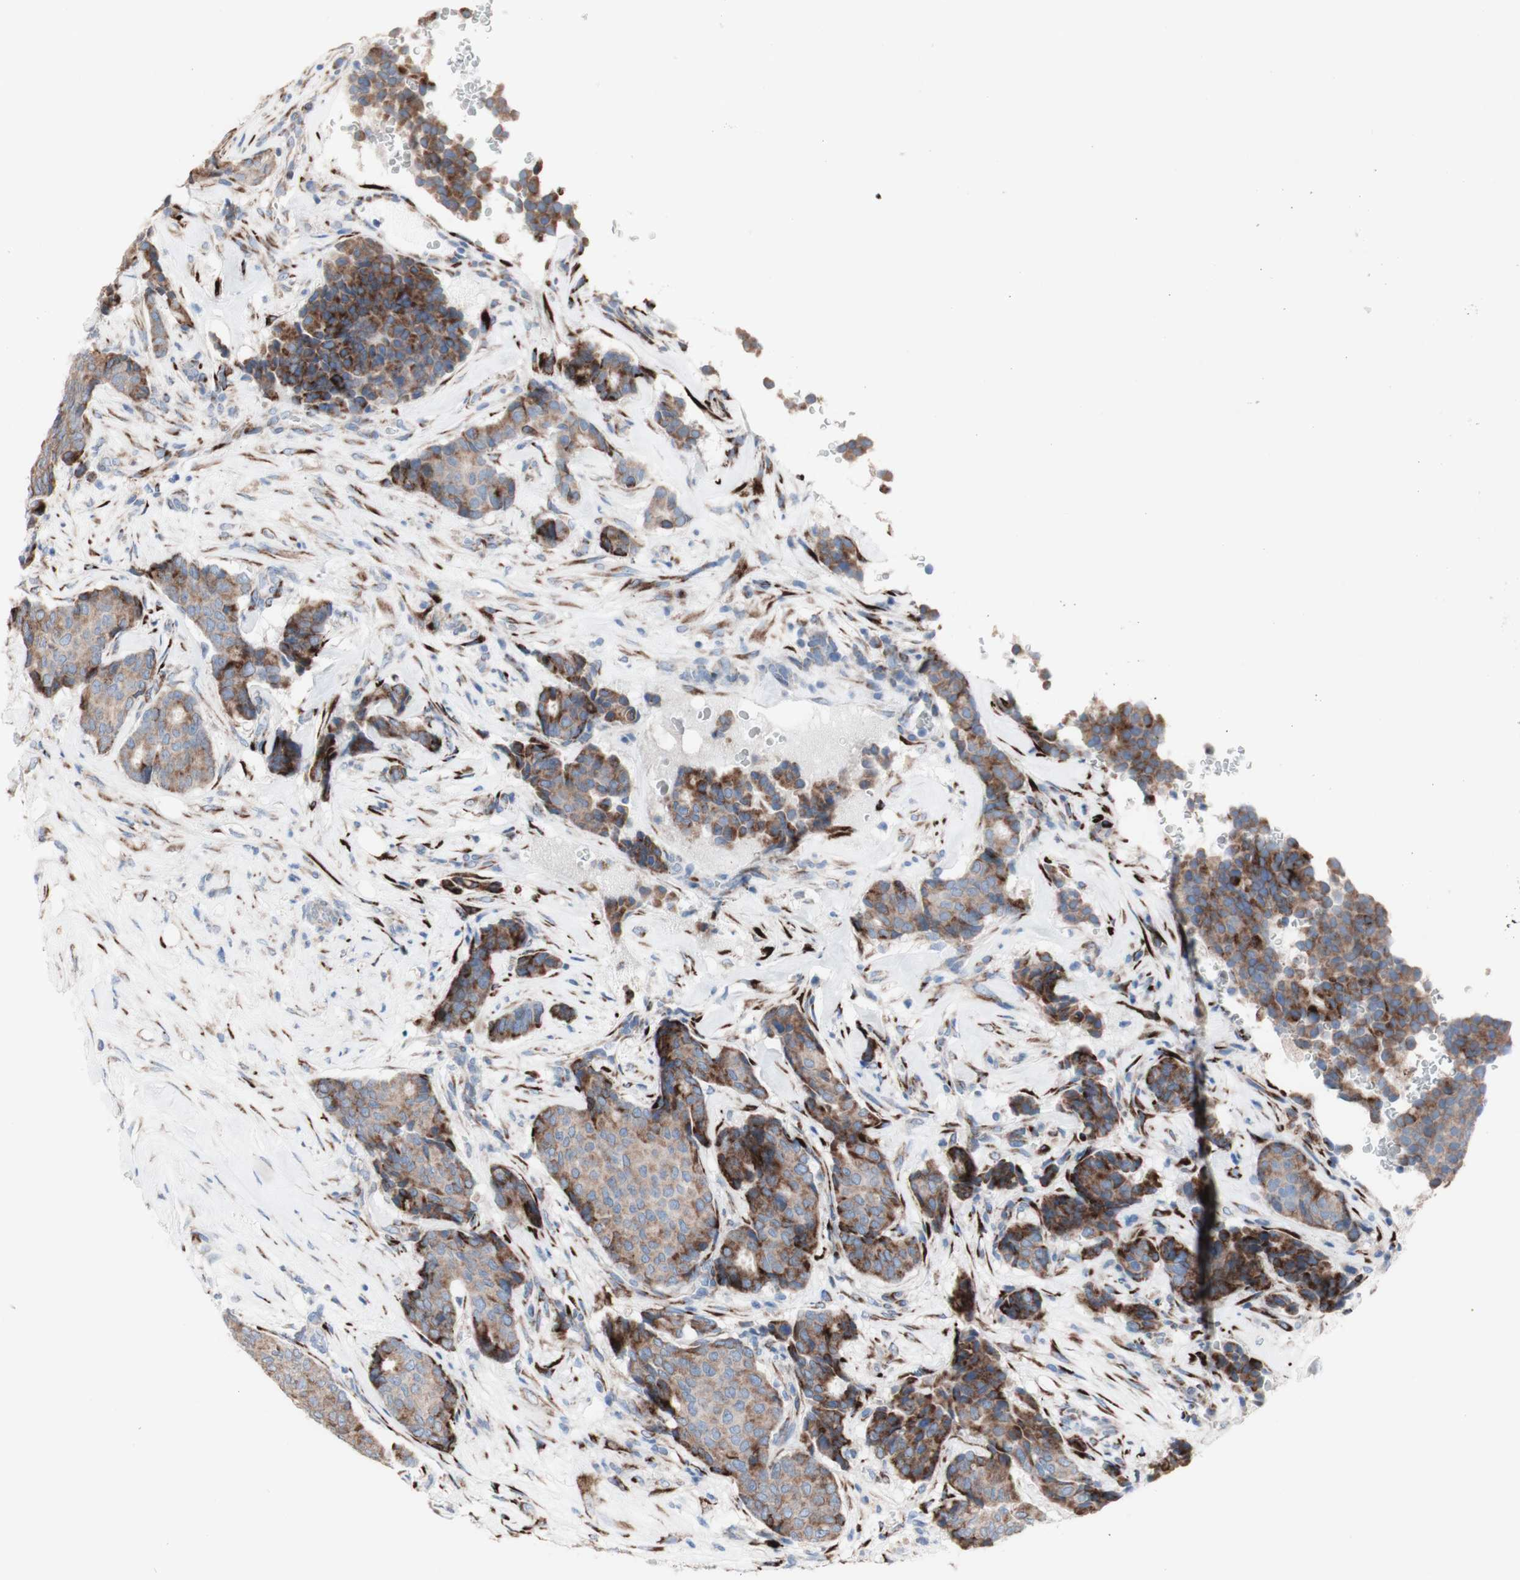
{"staining": {"intensity": "strong", "quantity": "25%-75%", "location": "cytoplasmic/membranous"}, "tissue": "breast cancer", "cell_type": "Tumor cells", "image_type": "cancer", "snomed": [{"axis": "morphology", "description": "Duct carcinoma"}, {"axis": "topography", "description": "Breast"}], "caption": "Protein staining of breast intraductal carcinoma tissue reveals strong cytoplasmic/membranous expression in approximately 25%-75% of tumor cells.", "gene": "AGPAT5", "patient": {"sex": "female", "age": 75}}